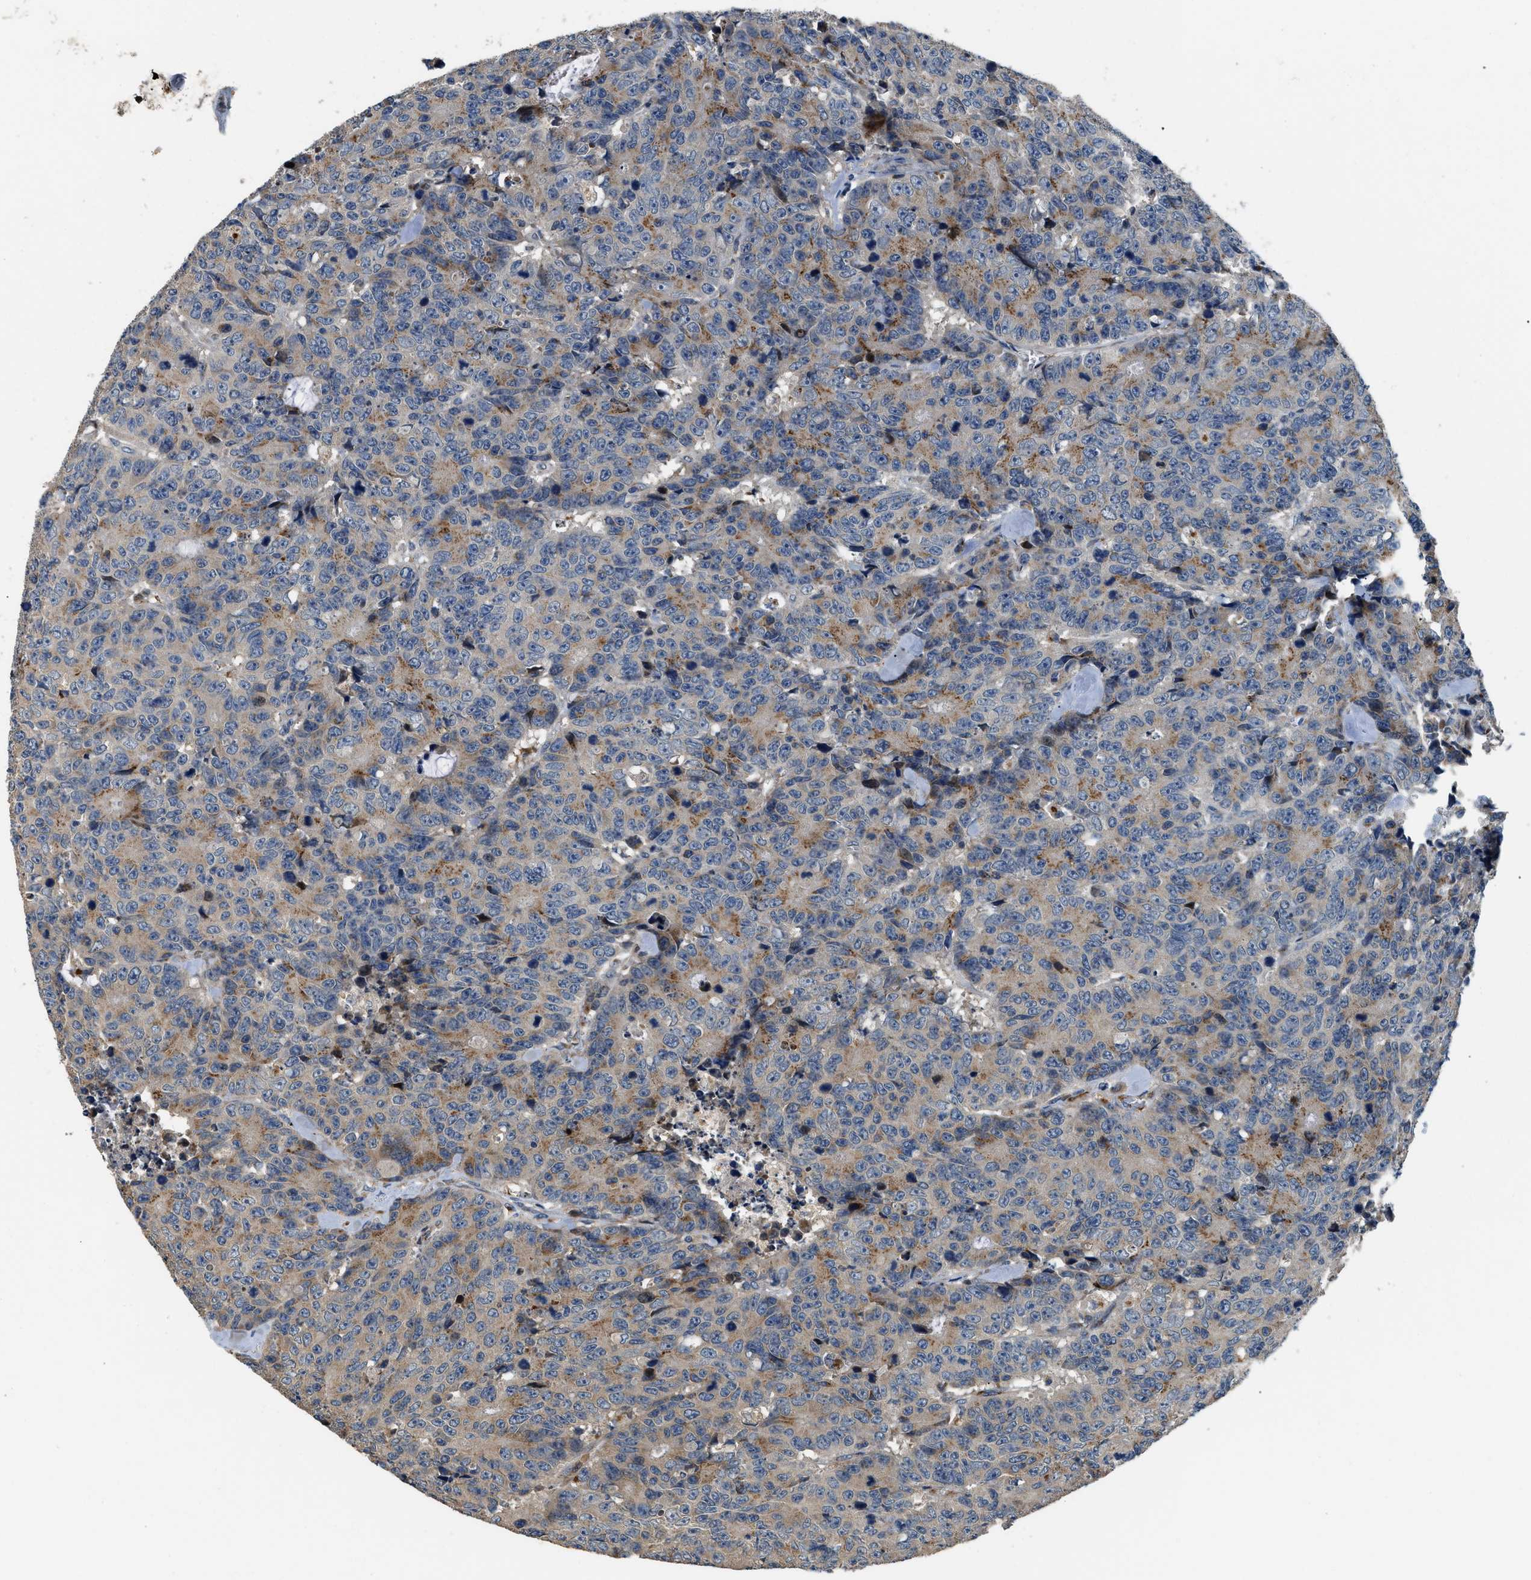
{"staining": {"intensity": "moderate", "quantity": ">75%", "location": "cytoplasmic/membranous"}, "tissue": "colorectal cancer", "cell_type": "Tumor cells", "image_type": "cancer", "snomed": [{"axis": "morphology", "description": "Adenocarcinoma, NOS"}, {"axis": "topography", "description": "Colon"}], "caption": "This micrograph exhibits immunohistochemistry staining of human colorectal adenocarcinoma, with medium moderate cytoplasmic/membranous staining in approximately >75% of tumor cells.", "gene": "FUT8", "patient": {"sex": "female", "age": 86}}